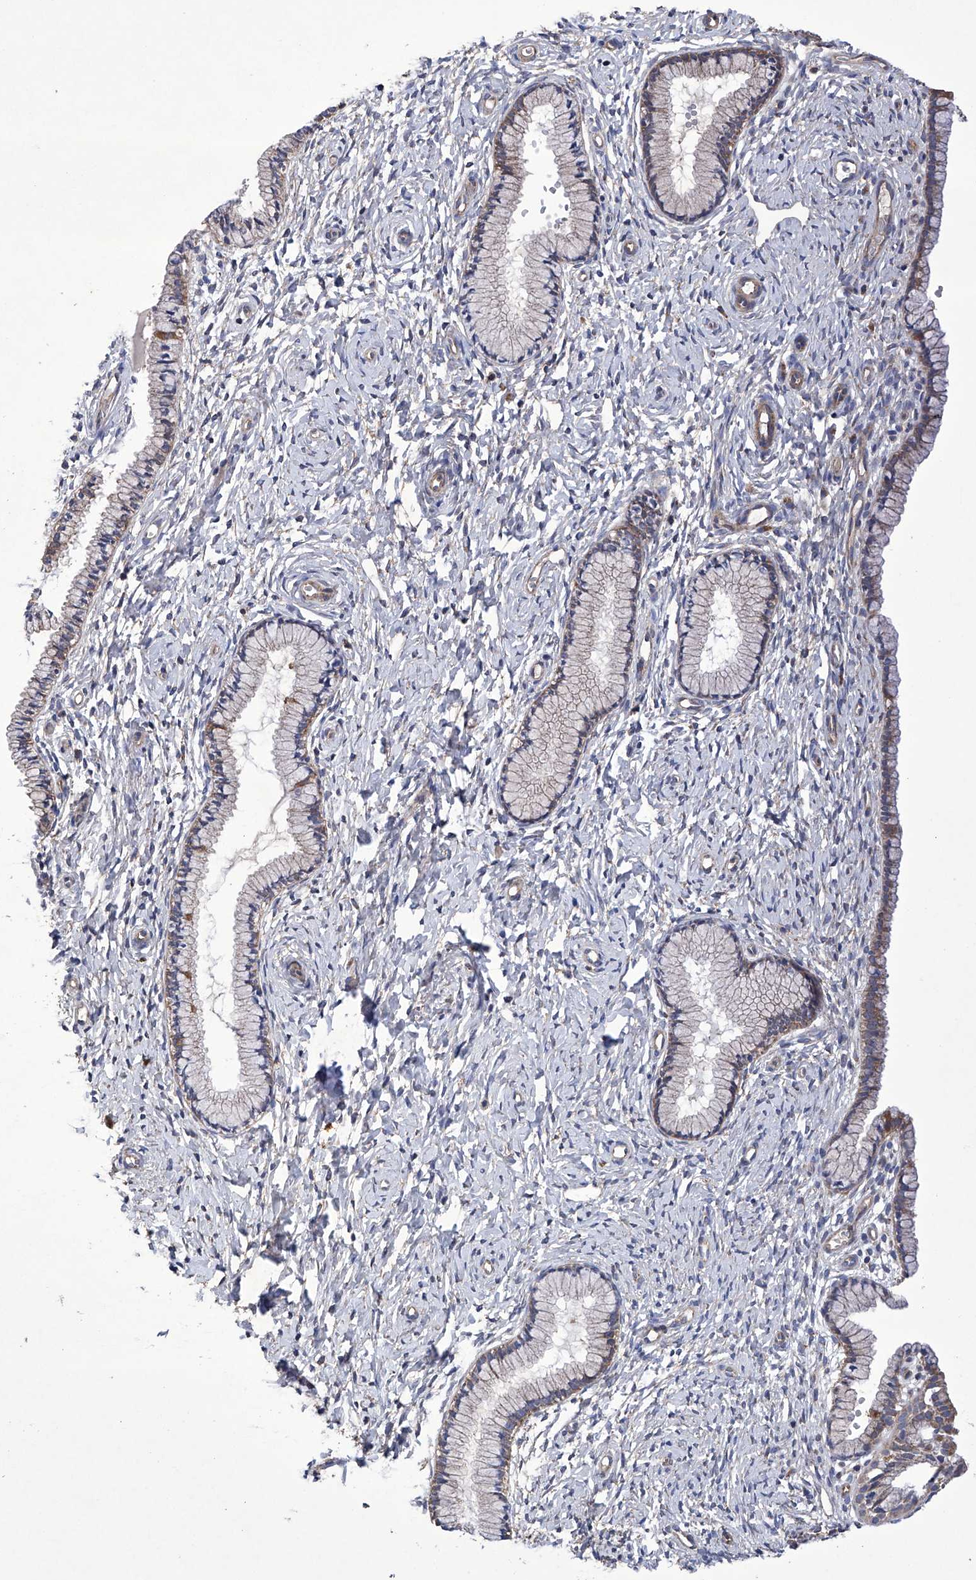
{"staining": {"intensity": "moderate", "quantity": "25%-75%", "location": "cytoplasmic/membranous"}, "tissue": "cervix", "cell_type": "Glandular cells", "image_type": "normal", "snomed": [{"axis": "morphology", "description": "Normal tissue, NOS"}, {"axis": "topography", "description": "Cervix"}], "caption": "Human cervix stained with a brown dye reveals moderate cytoplasmic/membranous positive staining in approximately 25%-75% of glandular cells.", "gene": "EFCAB2", "patient": {"sex": "female", "age": 33}}